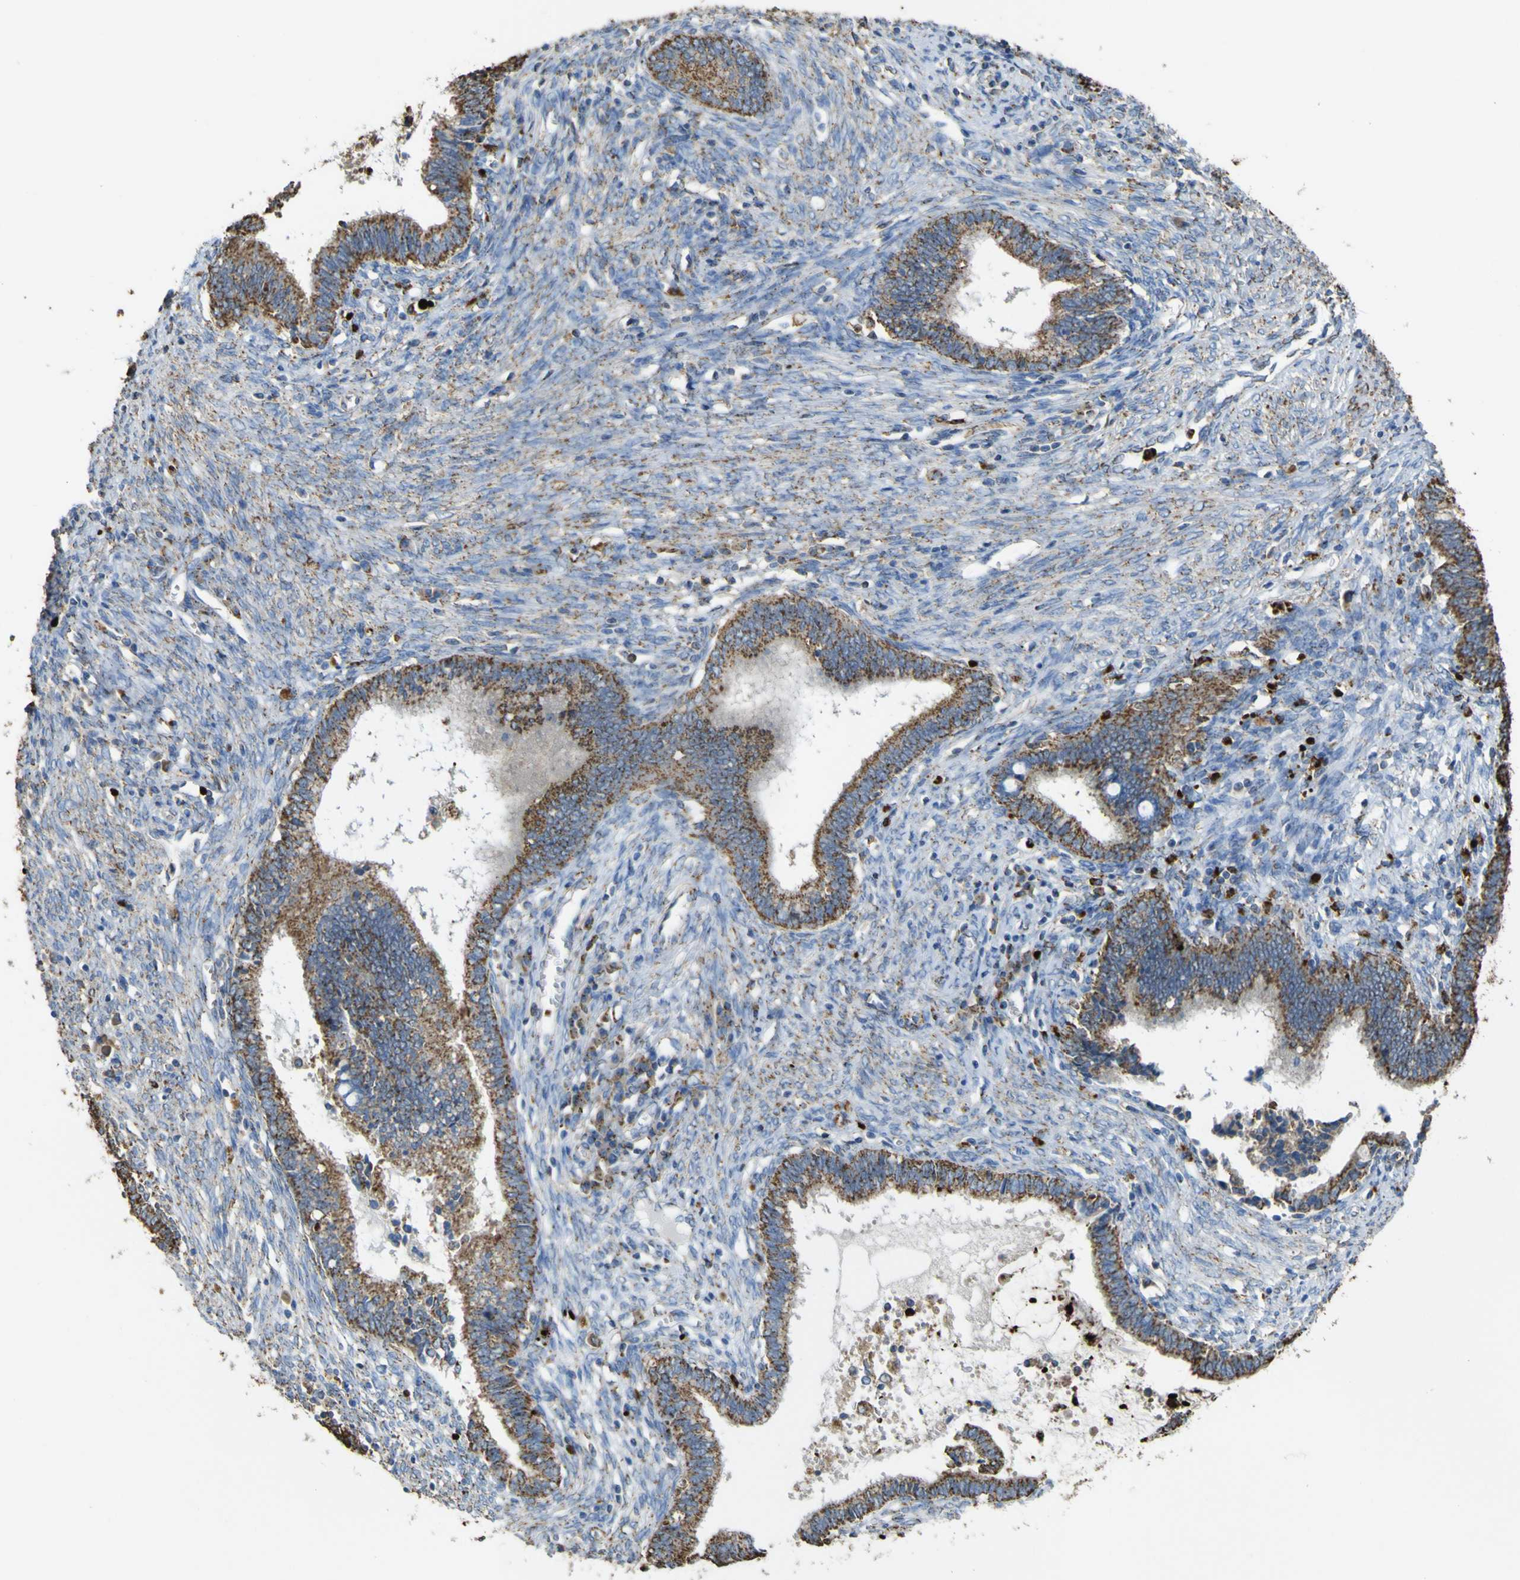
{"staining": {"intensity": "strong", "quantity": ">75%", "location": "cytoplasmic/membranous"}, "tissue": "cervical cancer", "cell_type": "Tumor cells", "image_type": "cancer", "snomed": [{"axis": "morphology", "description": "Adenocarcinoma, NOS"}, {"axis": "topography", "description": "Cervix"}], "caption": "DAB (3,3'-diaminobenzidine) immunohistochemical staining of cervical cancer exhibits strong cytoplasmic/membranous protein staining in approximately >75% of tumor cells.", "gene": "ACSL3", "patient": {"sex": "female", "age": 44}}